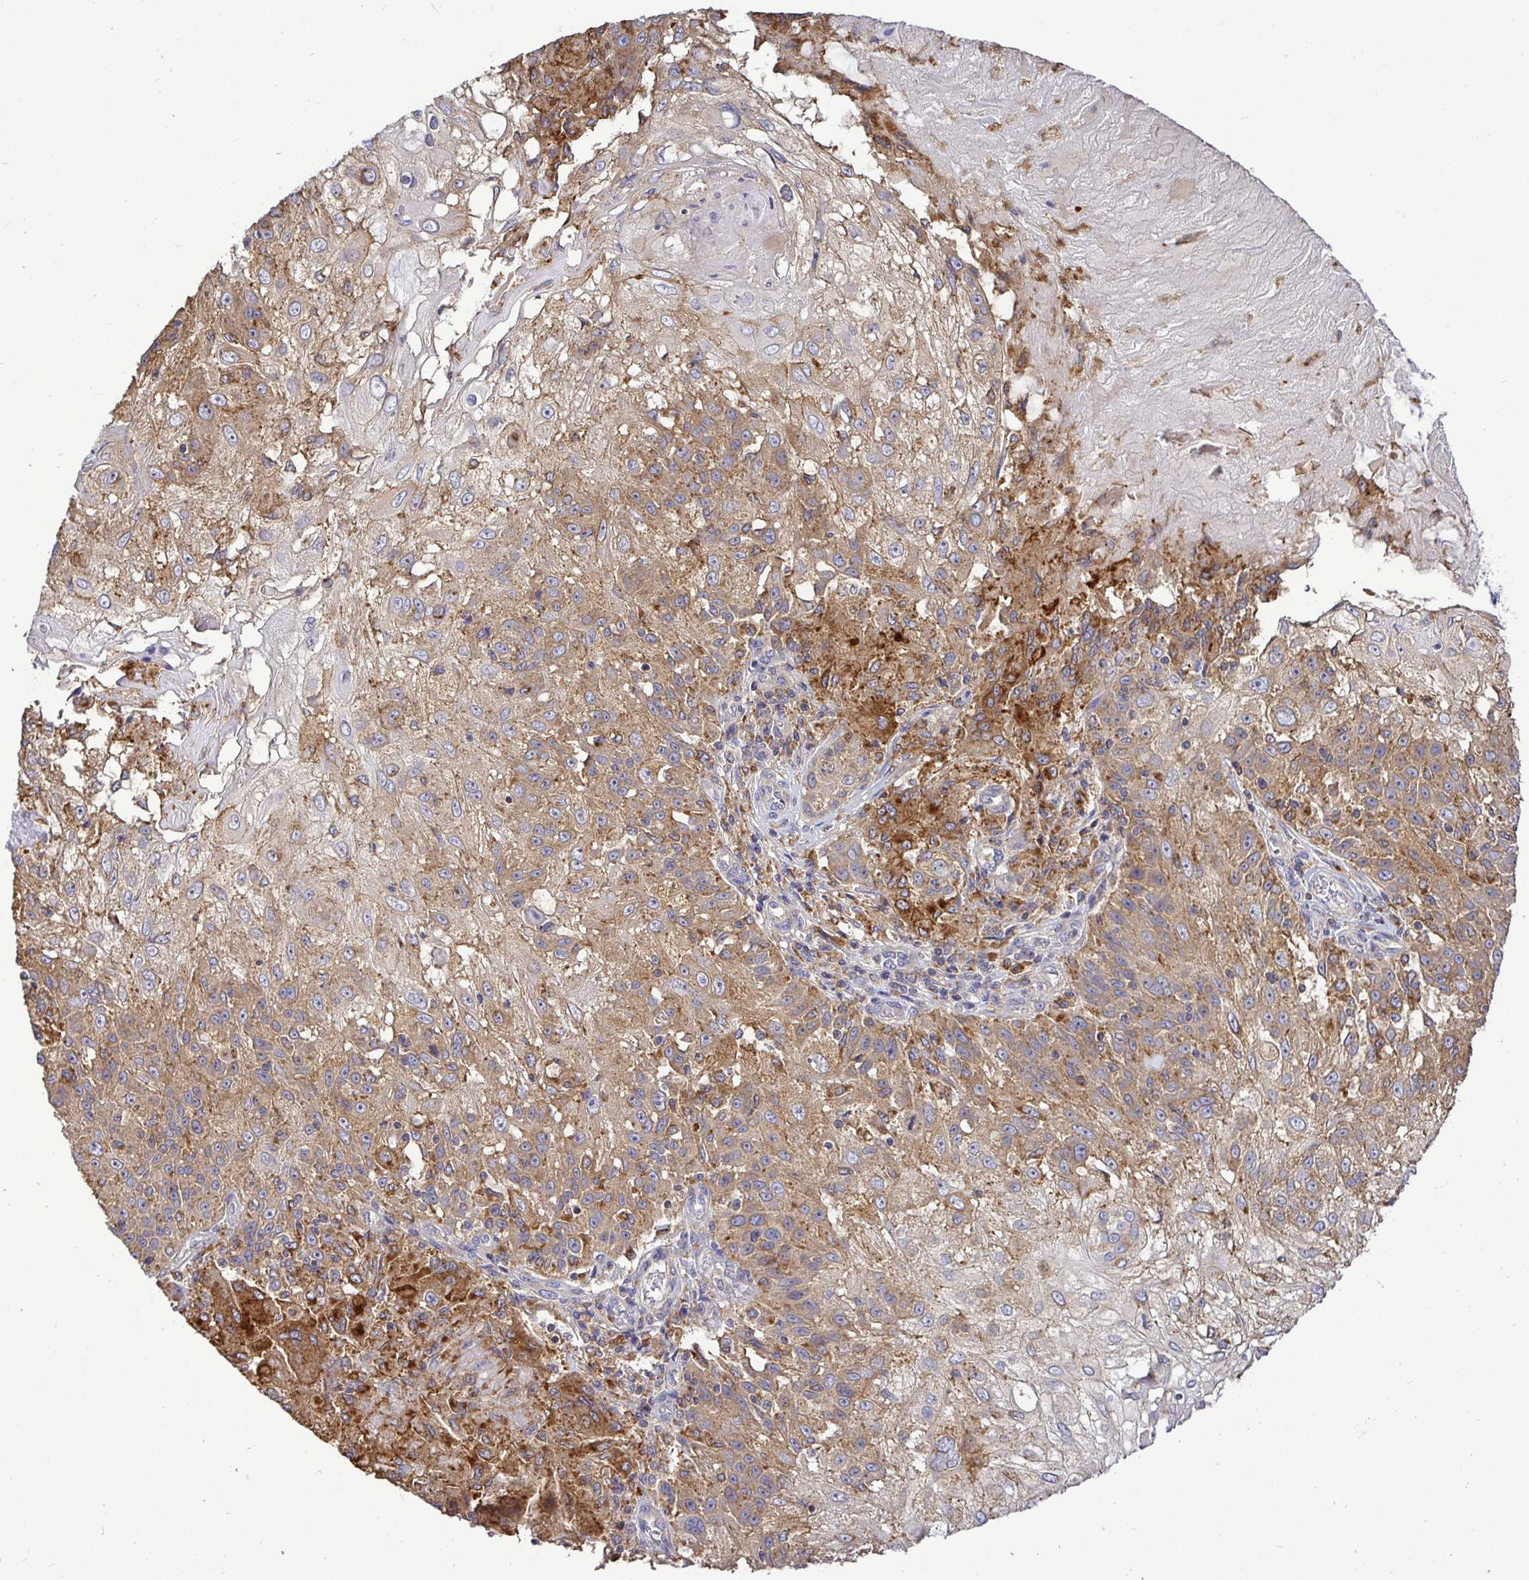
{"staining": {"intensity": "moderate", "quantity": "25%-75%", "location": "cytoplasmic/membranous"}, "tissue": "skin cancer", "cell_type": "Tumor cells", "image_type": "cancer", "snomed": [{"axis": "morphology", "description": "Normal tissue, NOS"}, {"axis": "morphology", "description": "Squamous cell carcinoma, NOS"}, {"axis": "topography", "description": "Skin"}], "caption": "This is an image of immunohistochemistry (IHC) staining of skin cancer, which shows moderate staining in the cytoplasmic/membranous of tumor cells.", "gene": "ATP6V1F", "patient": {"sex": "female", "age": 83}}